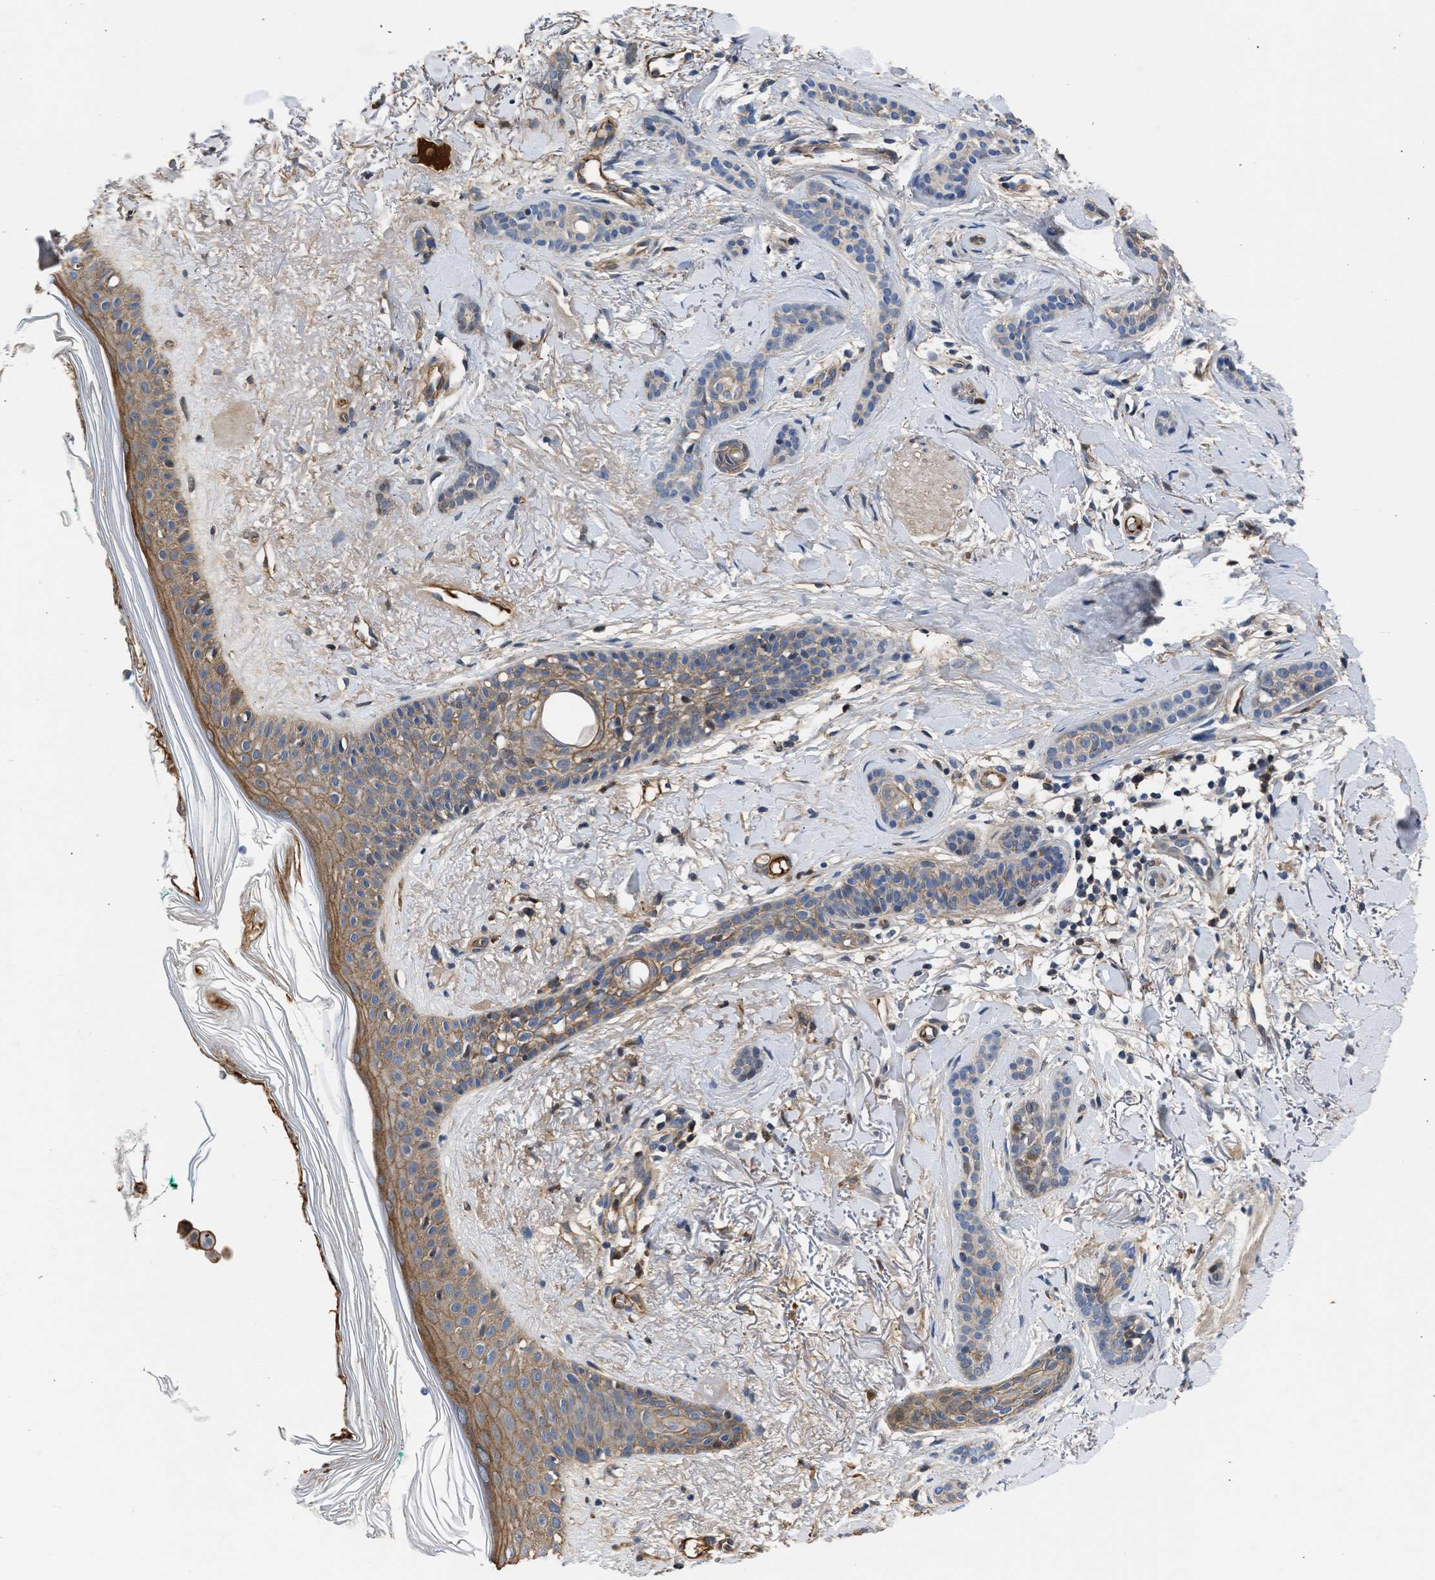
{"staining": {"intensity": "weak", "quantity": "25%-75%", "location": "cytoplasmic/membranous"}, "tissue": "skin cancer", "cell_type": "Tumor cells", "image_type": "cancer", "snomed": [{"axis": "morphology", "description": "Basal cell carcinoma"}, {"axis": "morphology", "description": "Adnexal tumor, benign"}, {"axis": "topography", "description": "Skin"}], "caption": "Protein staining demonstrates weak cytoplasmic/membranous expression in about 25%-75% of tumor cells in skin cancer (benign adnexal tumor). The staining was performed using DAB, with brown indicating positive protein expression. Nuclei are stained blue with hematoxylin.", "gene": "MAS1L", "patient": {"sex": "female", "age": 42}}